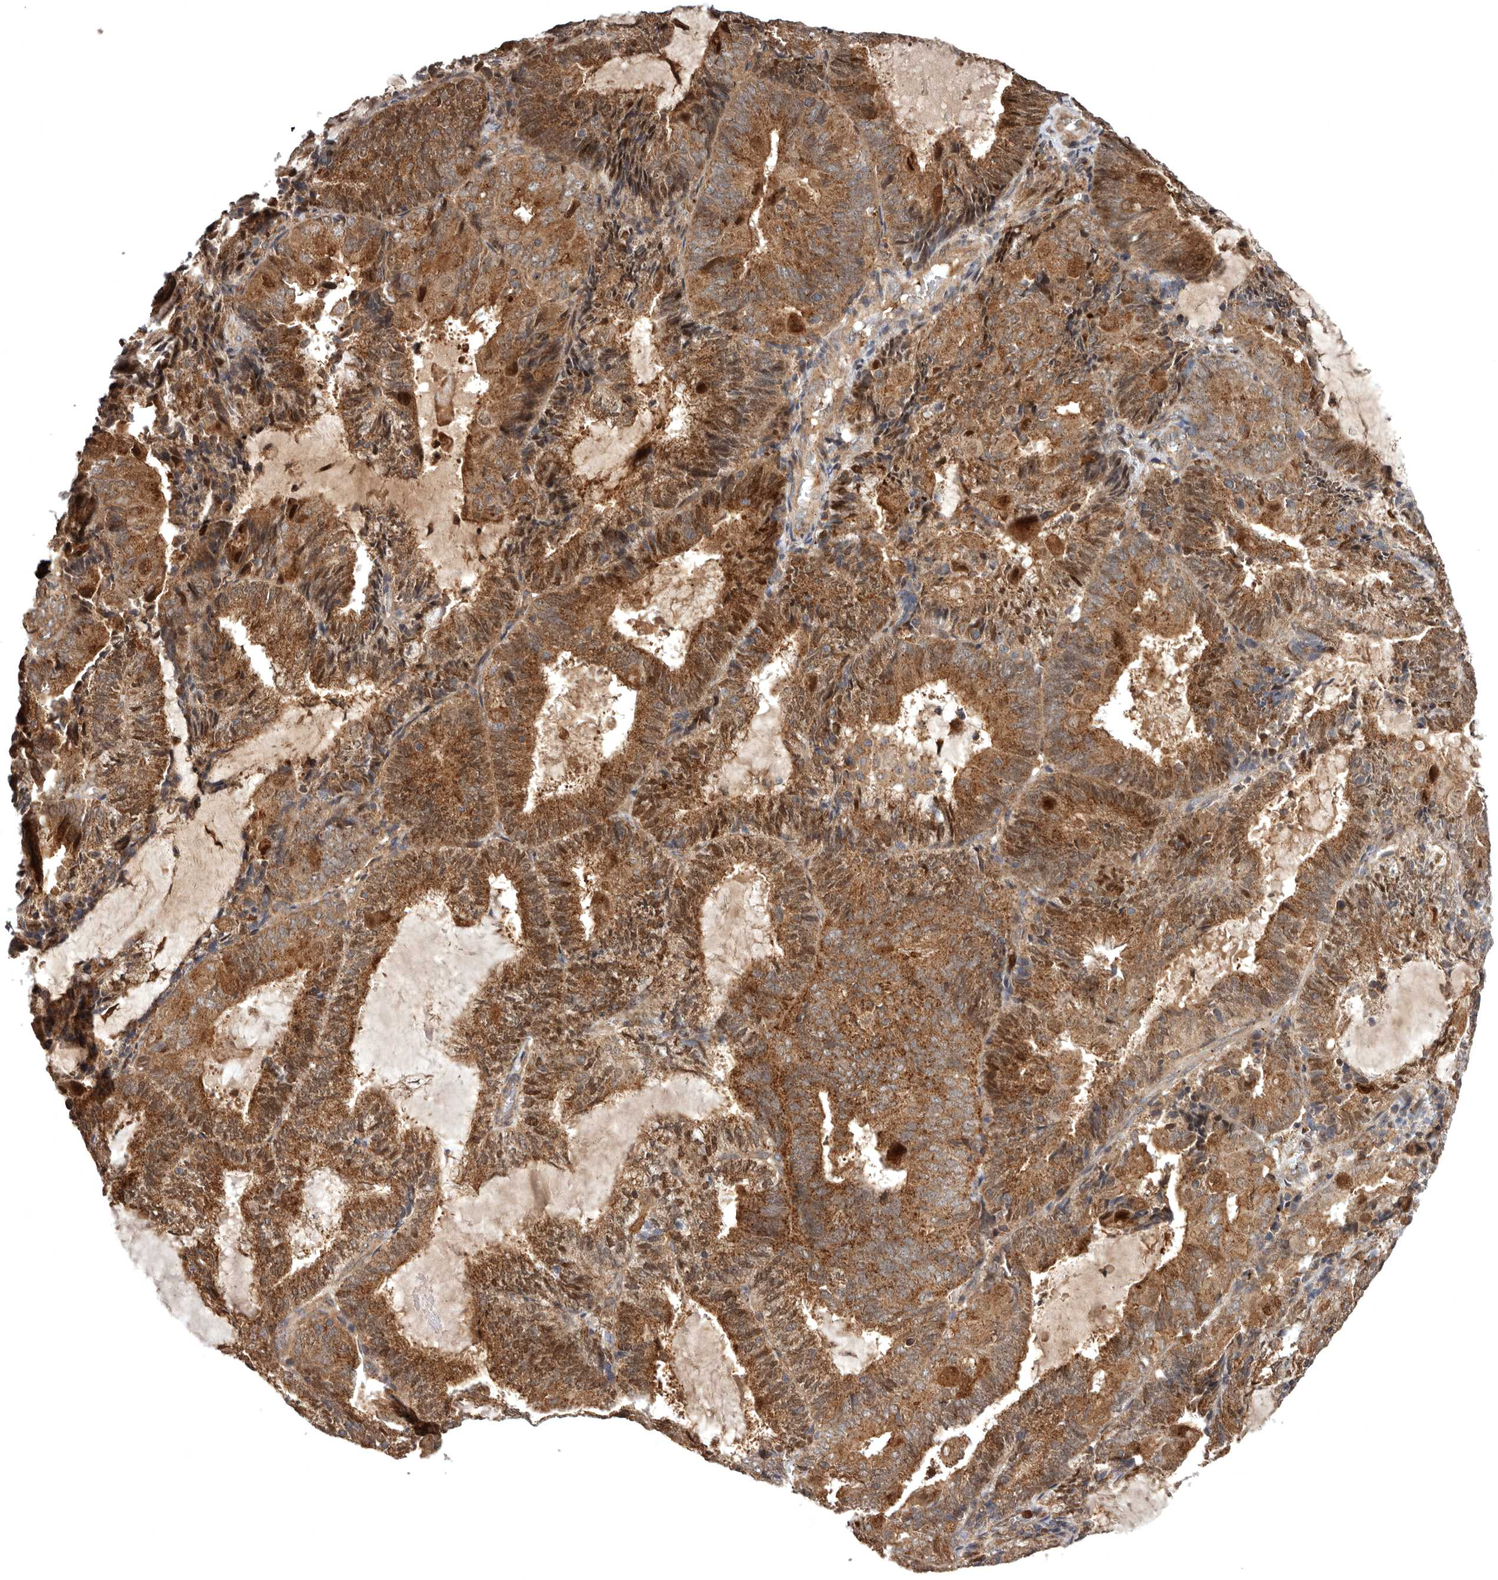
{"staining": {"intensity": "moderate", "quantity": ">75%", "location": "cytoplasmic/membranous"}, "tissue": "endometrial cancer", "cell_type": "Tumor cells", "image_type": "cancer", "snomed": [{"axis": "morphology", "description": "Adenocarcinoma, NOS"}, {"axis": "topography", "description": "Endometrium"}], "caption": "The immunohistochemical stain highlights moderate cytoplasmic/membranous positivity in tumor cells of adenocarcinoma (endometrial) tissue.", "gene": "FGFR4", "patient": {"sex": "female", "age": 81}}